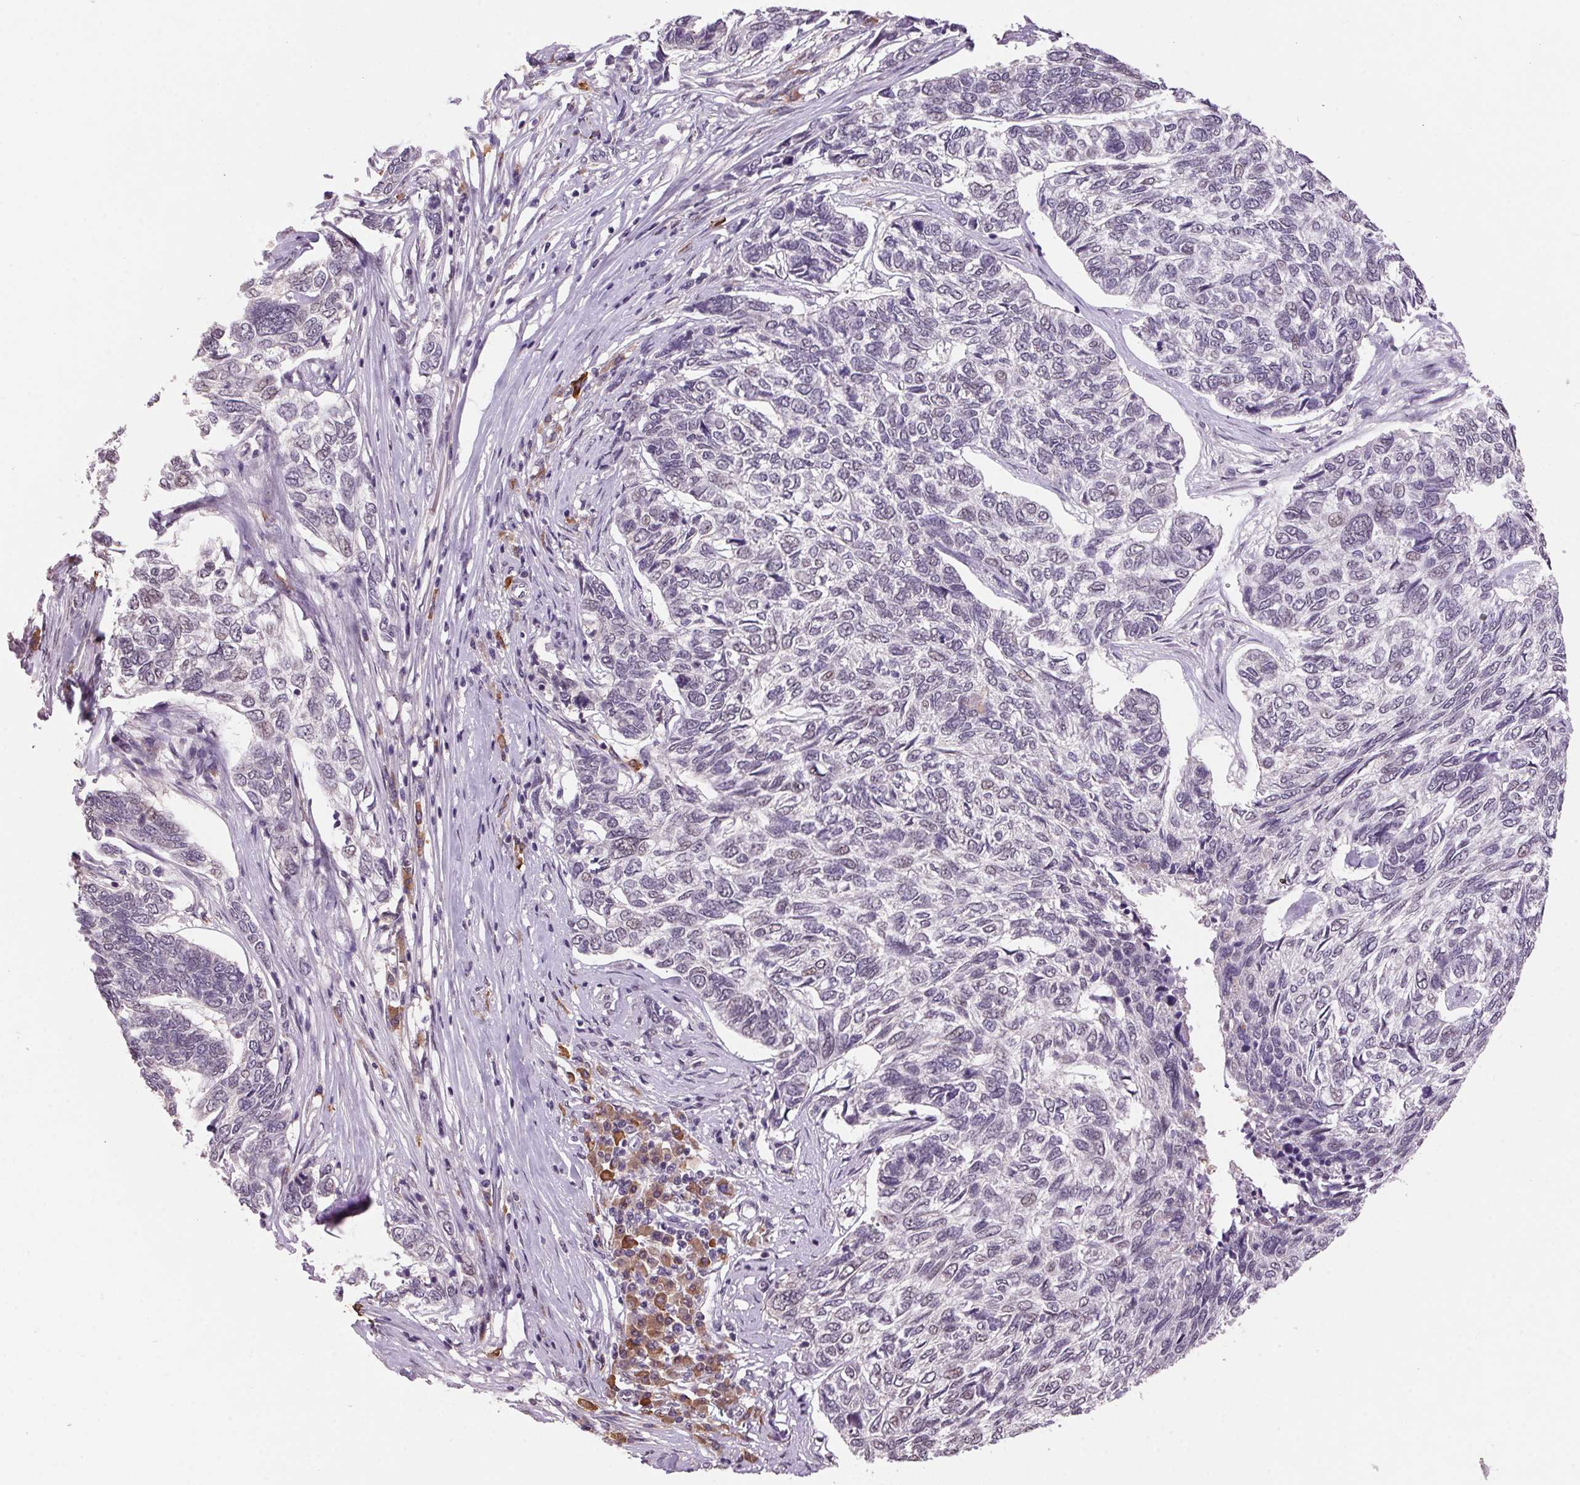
{"staining": {"intensity": "negative", "quantity": "none", "location": "none"}, "tissue": "skin cancer", "cell_type": "Tumor cells", "image_type": "cancer", "snomed": [{"axis": "morphology", "description": "Basal cell carcinoma"}, {"axis": "topography", "description": "Skin"}], "caption": "Skin cancer (basal cell carcinoma) was stained to show a protein in brown. There is no significant expression in tumor cells.", "gene": "ZBTB4", "patient": {"sex": "female", "age": 65}}